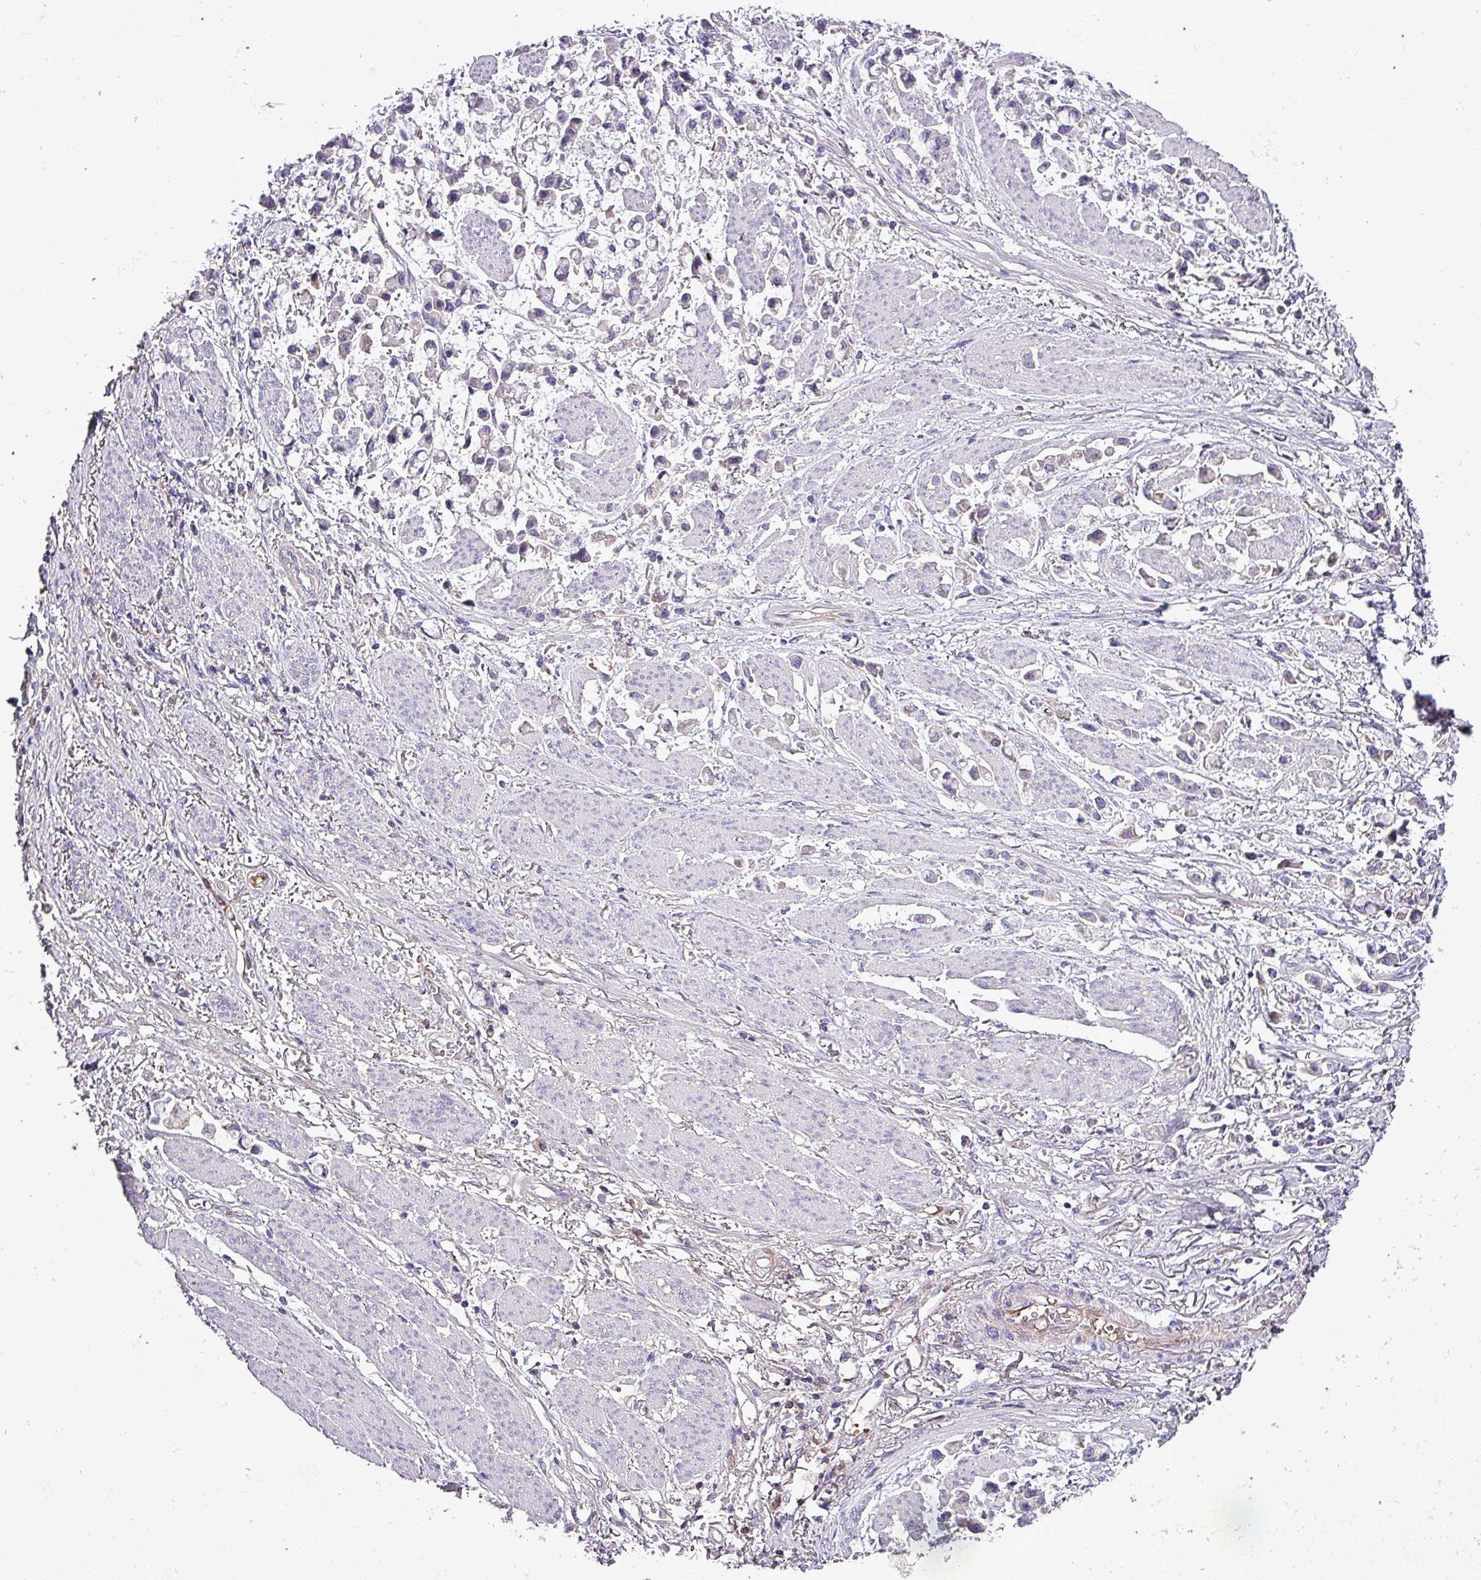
{"staining": {"intensity": "negative", "quantity": "none", "location": "none"}, "tissue": "stomach cancer", "cell_type": "Tumor cells", "image_type": "cancer", "snomed": [{"axis": "morphology", "description": "Adenocarcinoma, NOS"}, {"axis": "topography", "description": "Stomach"}], "caption": "High magnification brightfield microscopy of stomach adenocarcinoma stained with DAB (3,3'-diaminobenzidine) (brown) and counterstained with hematoxylin (blue): tumor cells show no significant staining.", "gene": "HP", "patient": {"sex": "female", "age": 81}}